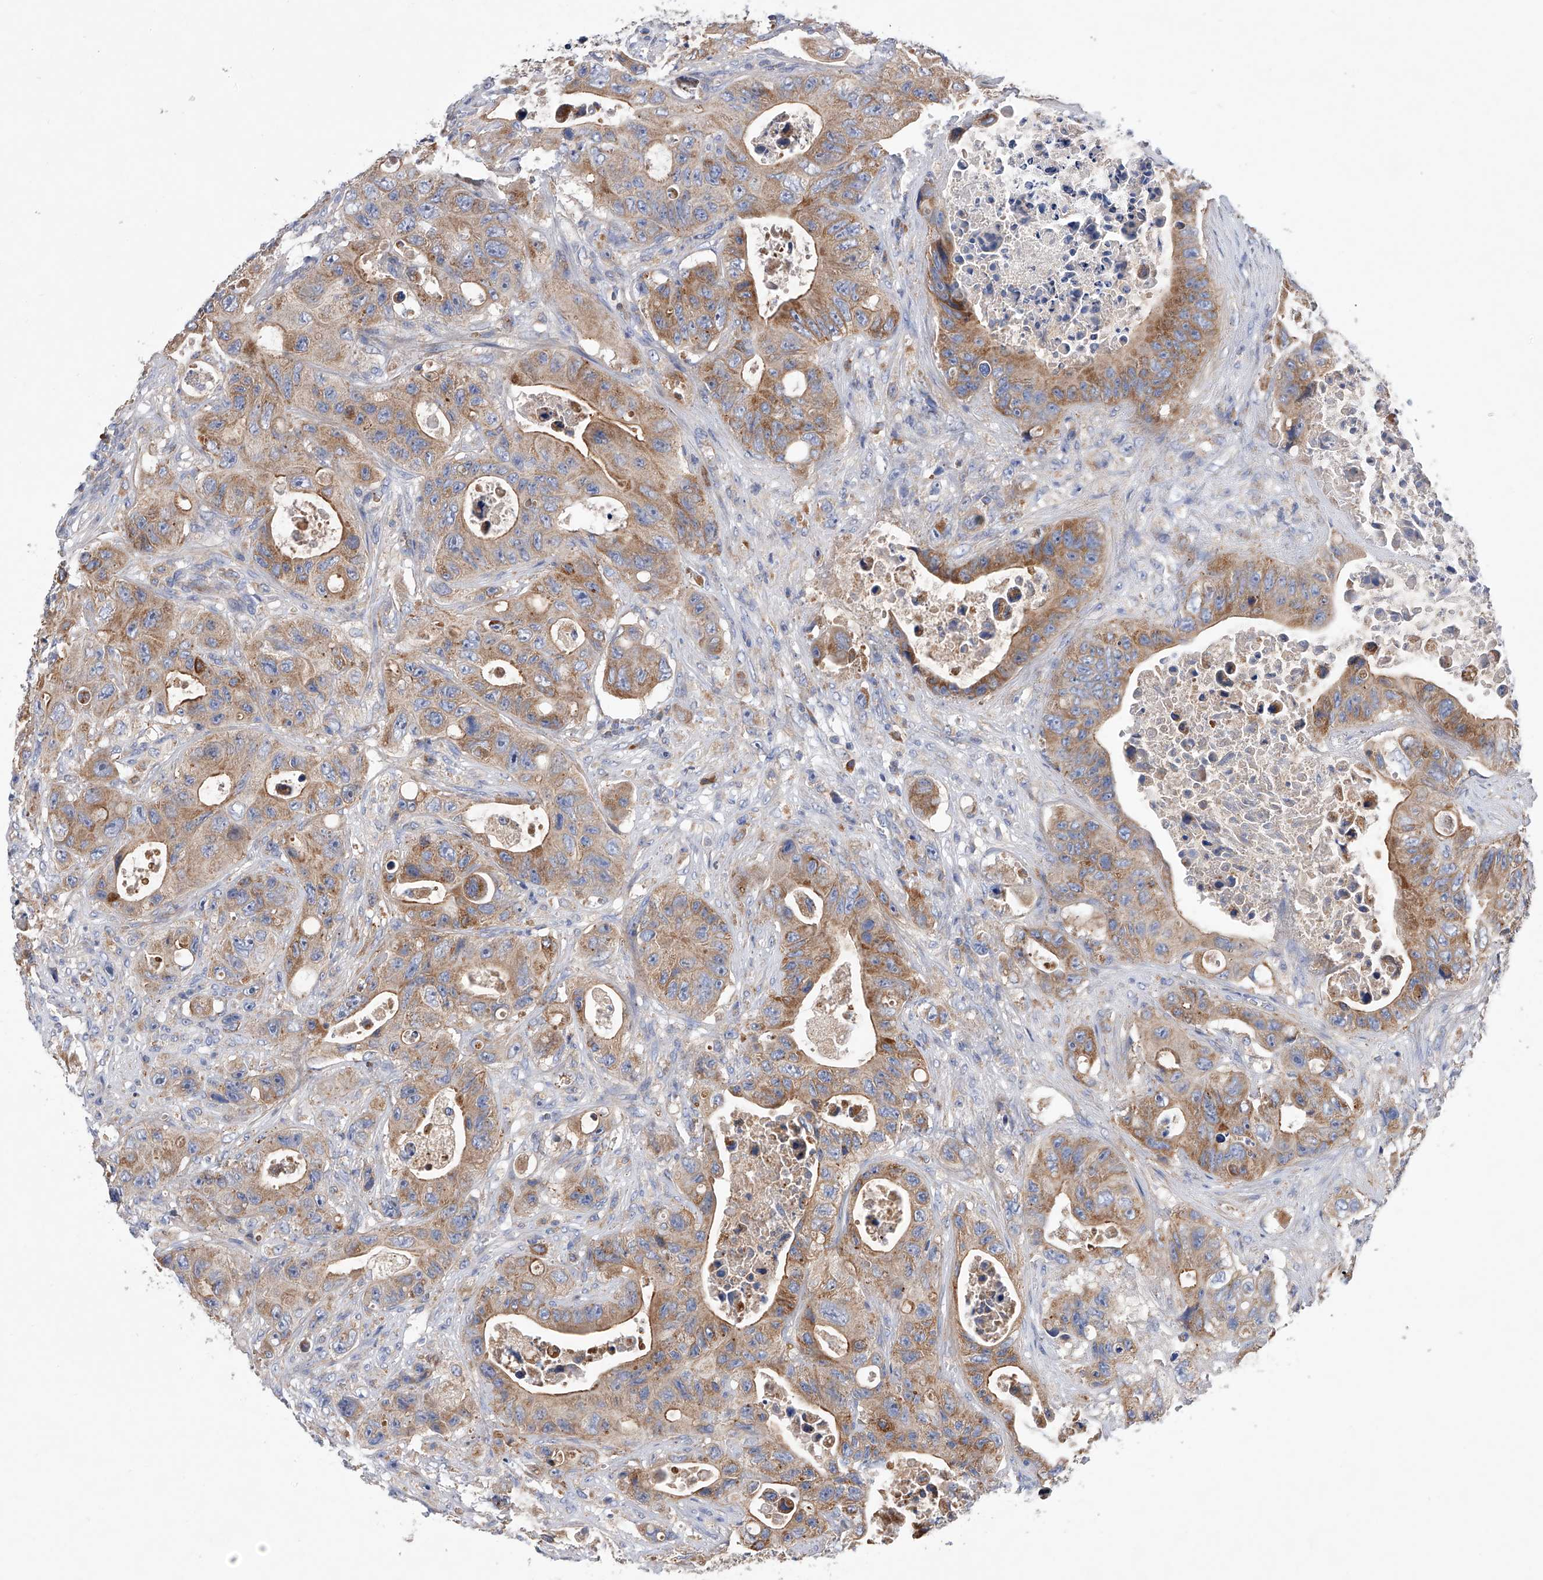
{"staining": {"intensity": "moderate", "quantity": ">75%", "location": "cytoplasmic/membranous"}, "tissue": "colorectal cancer", "cell_type": "Tumor cells", "image_type": "cancer", "snomed": [{"axis": "morphology", "description": "Adenocarcinoma, NOS"}, {"axis": "topography", "description": "Colon"}], "caption": "IHC image of human colorectal cancer stained for a protein (brown), which exhibits medium levels of moderate cytoplasmic/membranous expression in about >75% of tumor cells.", "gene": "MLYCD", "patient": {"sex": "female", "age": 46}}